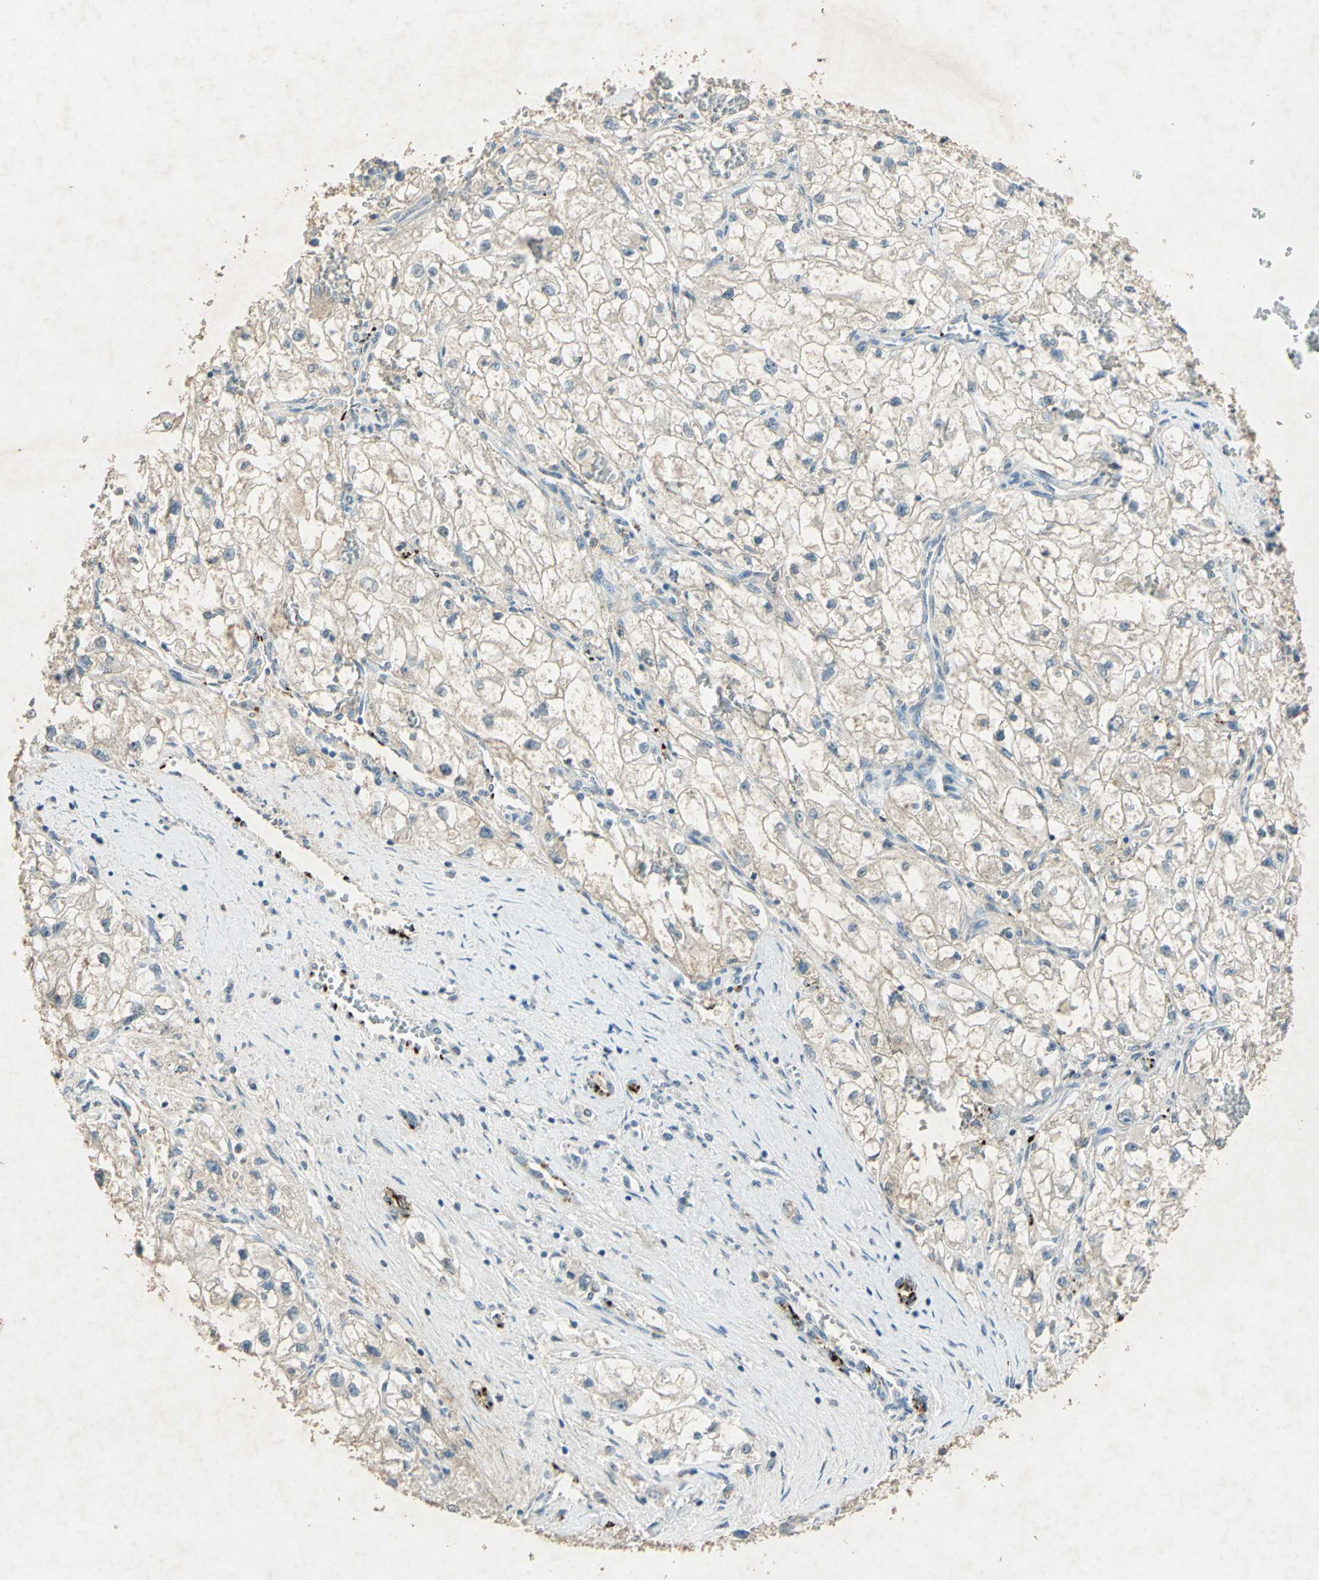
{"staining": {"intensity": "negative", "quantity": "none", "location": "none"}, "tissue": "renal cancer", "cell_type": "Tumor cells", "image_type": "cancer", "snomed": [{"axis": "morphology", "description": "Adenocarcinoma, NOS"}, {"axis": "topography", "description": "Kidney"}], "caption": "This photomicrograph is of adenocarcinoma (renal) stained with immunohistochemistry (IHC) to label a protein in brown with the nuclei are counter-stained blue. There is no staining in tumor cells.", "gene": "CAMK2B", "patient": {"sex": "female", "age": 70}}